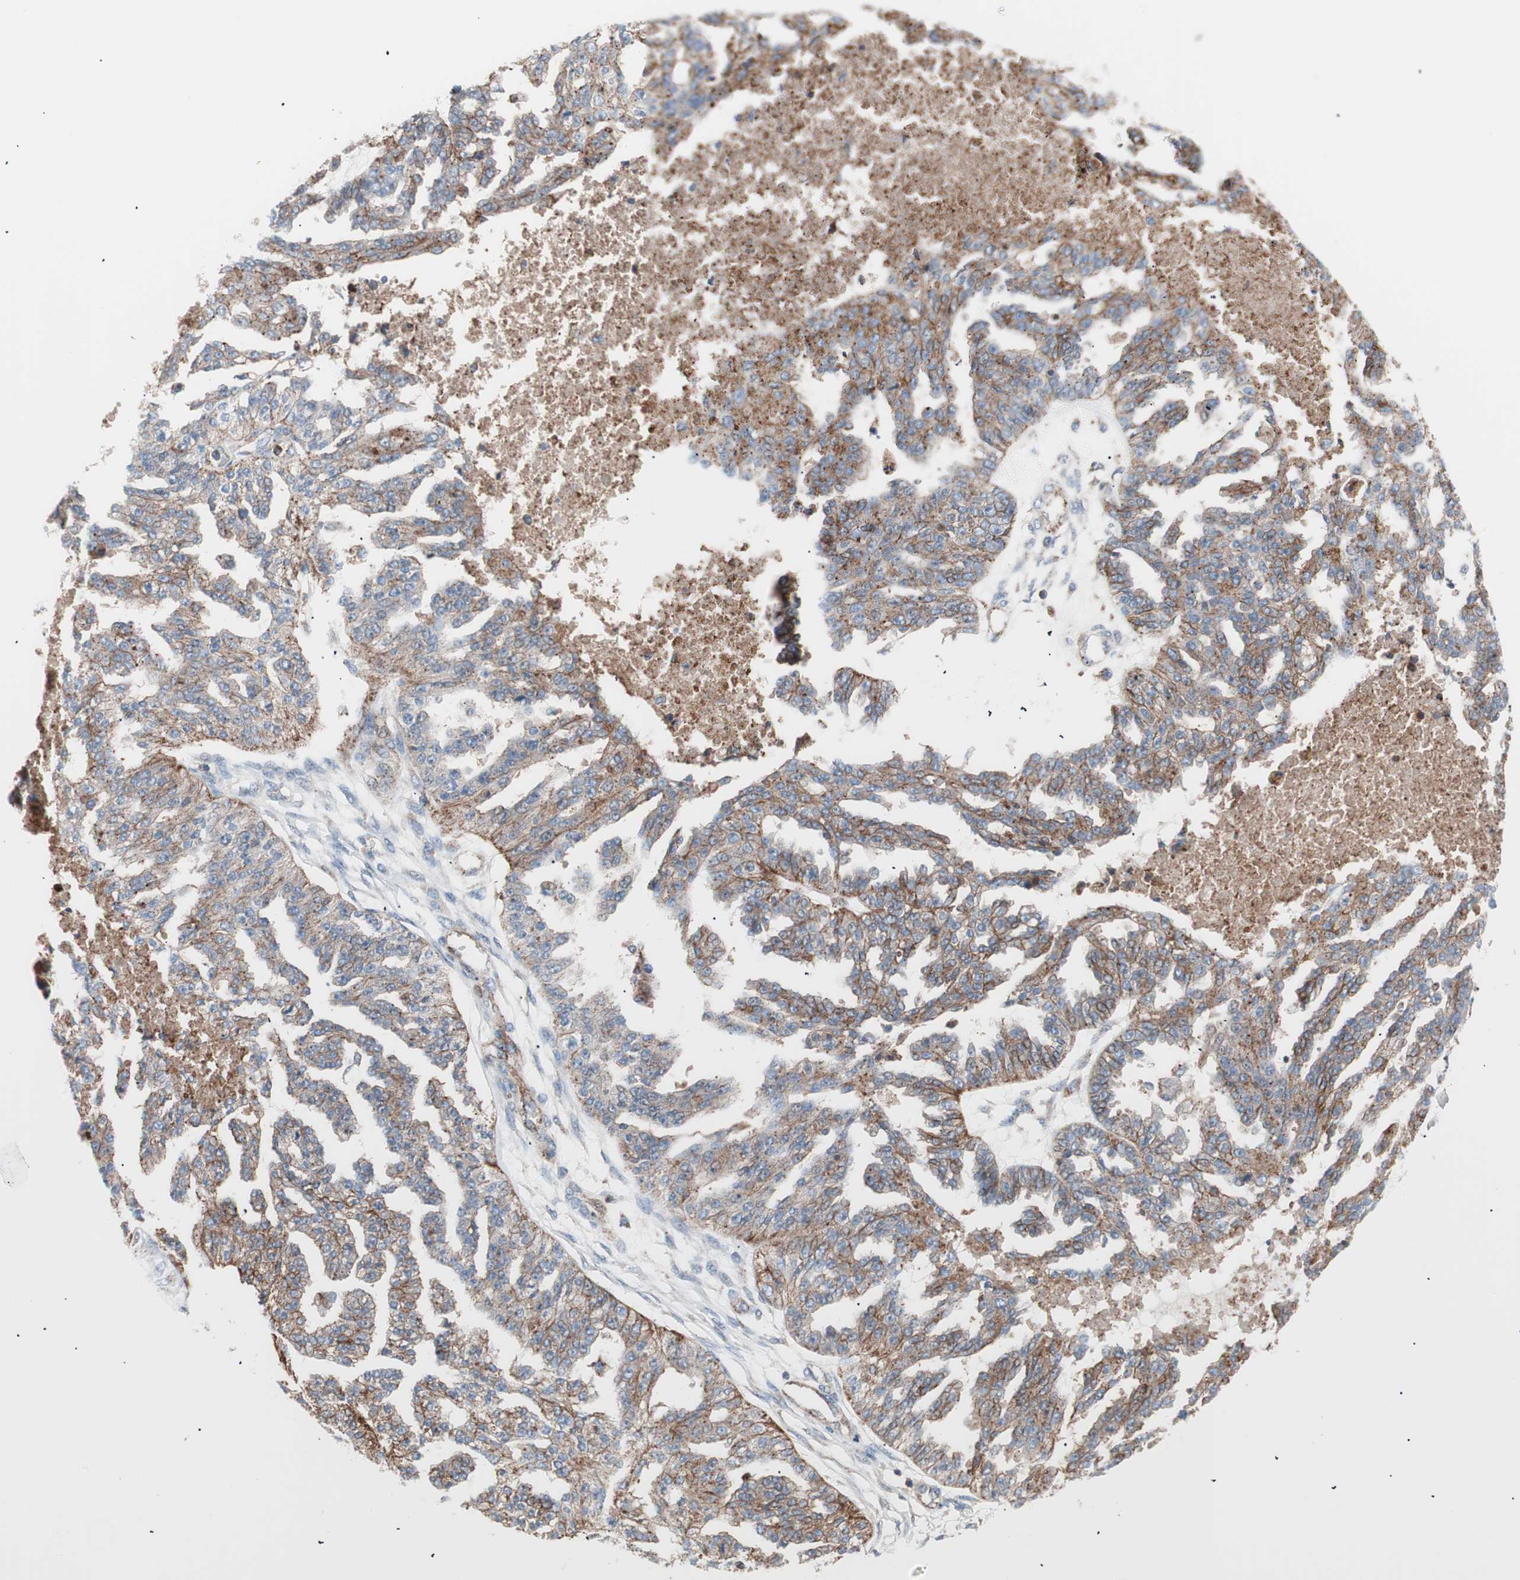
{"staining": {"intensity": "weak", "quantity": ">75%", "location": "cytoplasmic/membranous"}, "tissue": "ovarian cancer", "cell_type": "Tumor cells", "image_type": "cancer", "snomed": [{"axis": "morphology", "description": "Cystadenocarcinoma, serous, NOS"}, {"axis": "topography", "description": "Ovary"}], "caption": "Immunohistochemistry of human ovarian serous cystadenocarcinoma shows low levels of weak cytoplasmic/membranous staining in about >75% of tumor cells.", "gene": "FLOT2", "patient": {"sex": "female", "age": 58}}